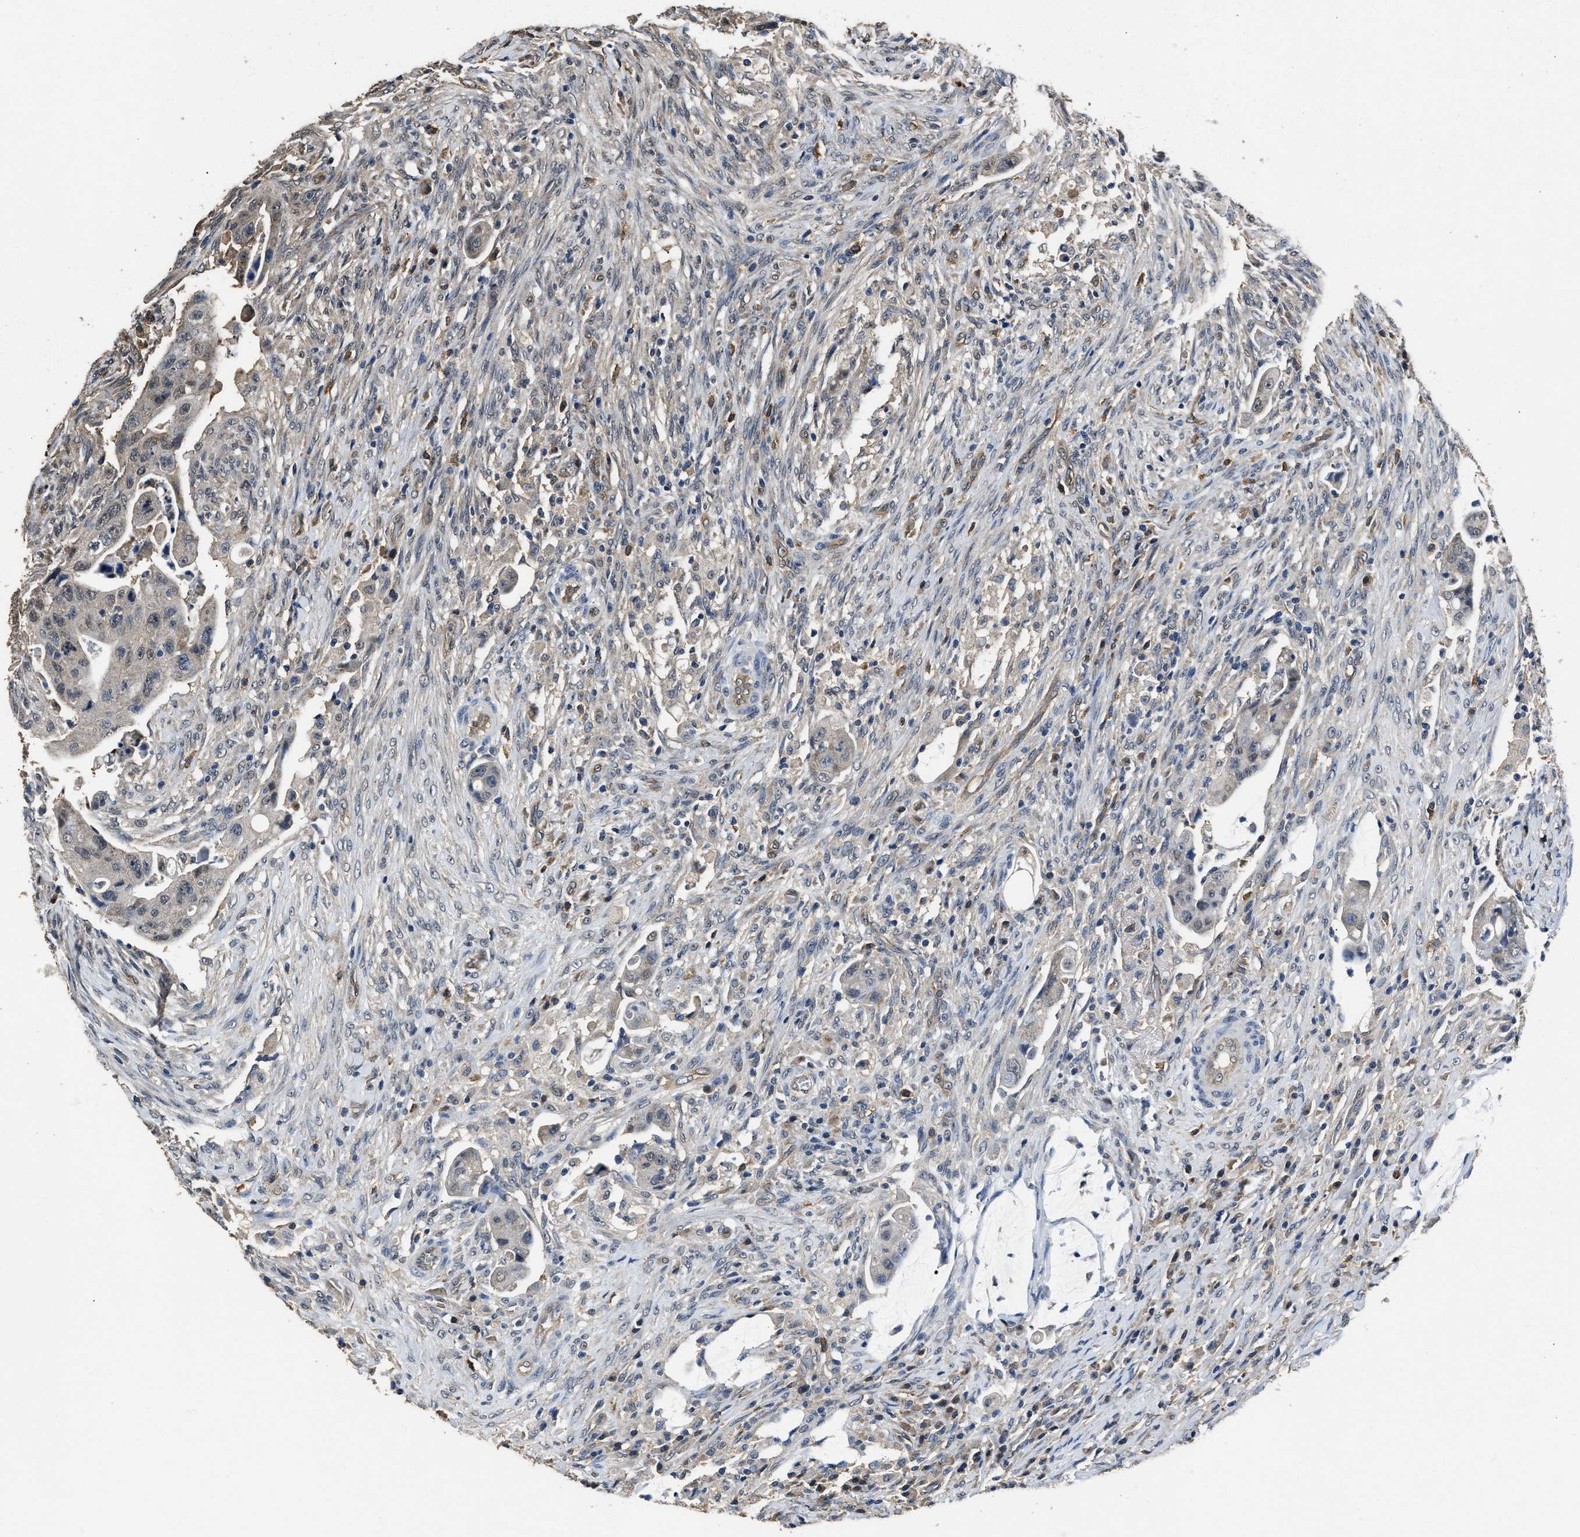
{"staining": {"intensity": "weak", "quantity": "<25%", "location": "nuclear"}, "tissue": "colorectal cancer", "cell_type": "Tumor cells", "image_type": "cancer", "snomed": [{"axis": "morphology", "description": "Adenocarcinoma, NOS"}, {"axis": "topography", "description": "Rectum"}], "caption": "Tumor cells are negative for protein expression in human adenocarcinoma (colorectal). (Immunohistochemistry, brightfield microscopy, high magnification).", "gene": "YWHAE", "patient": {"sex": "female", "age": 71}}